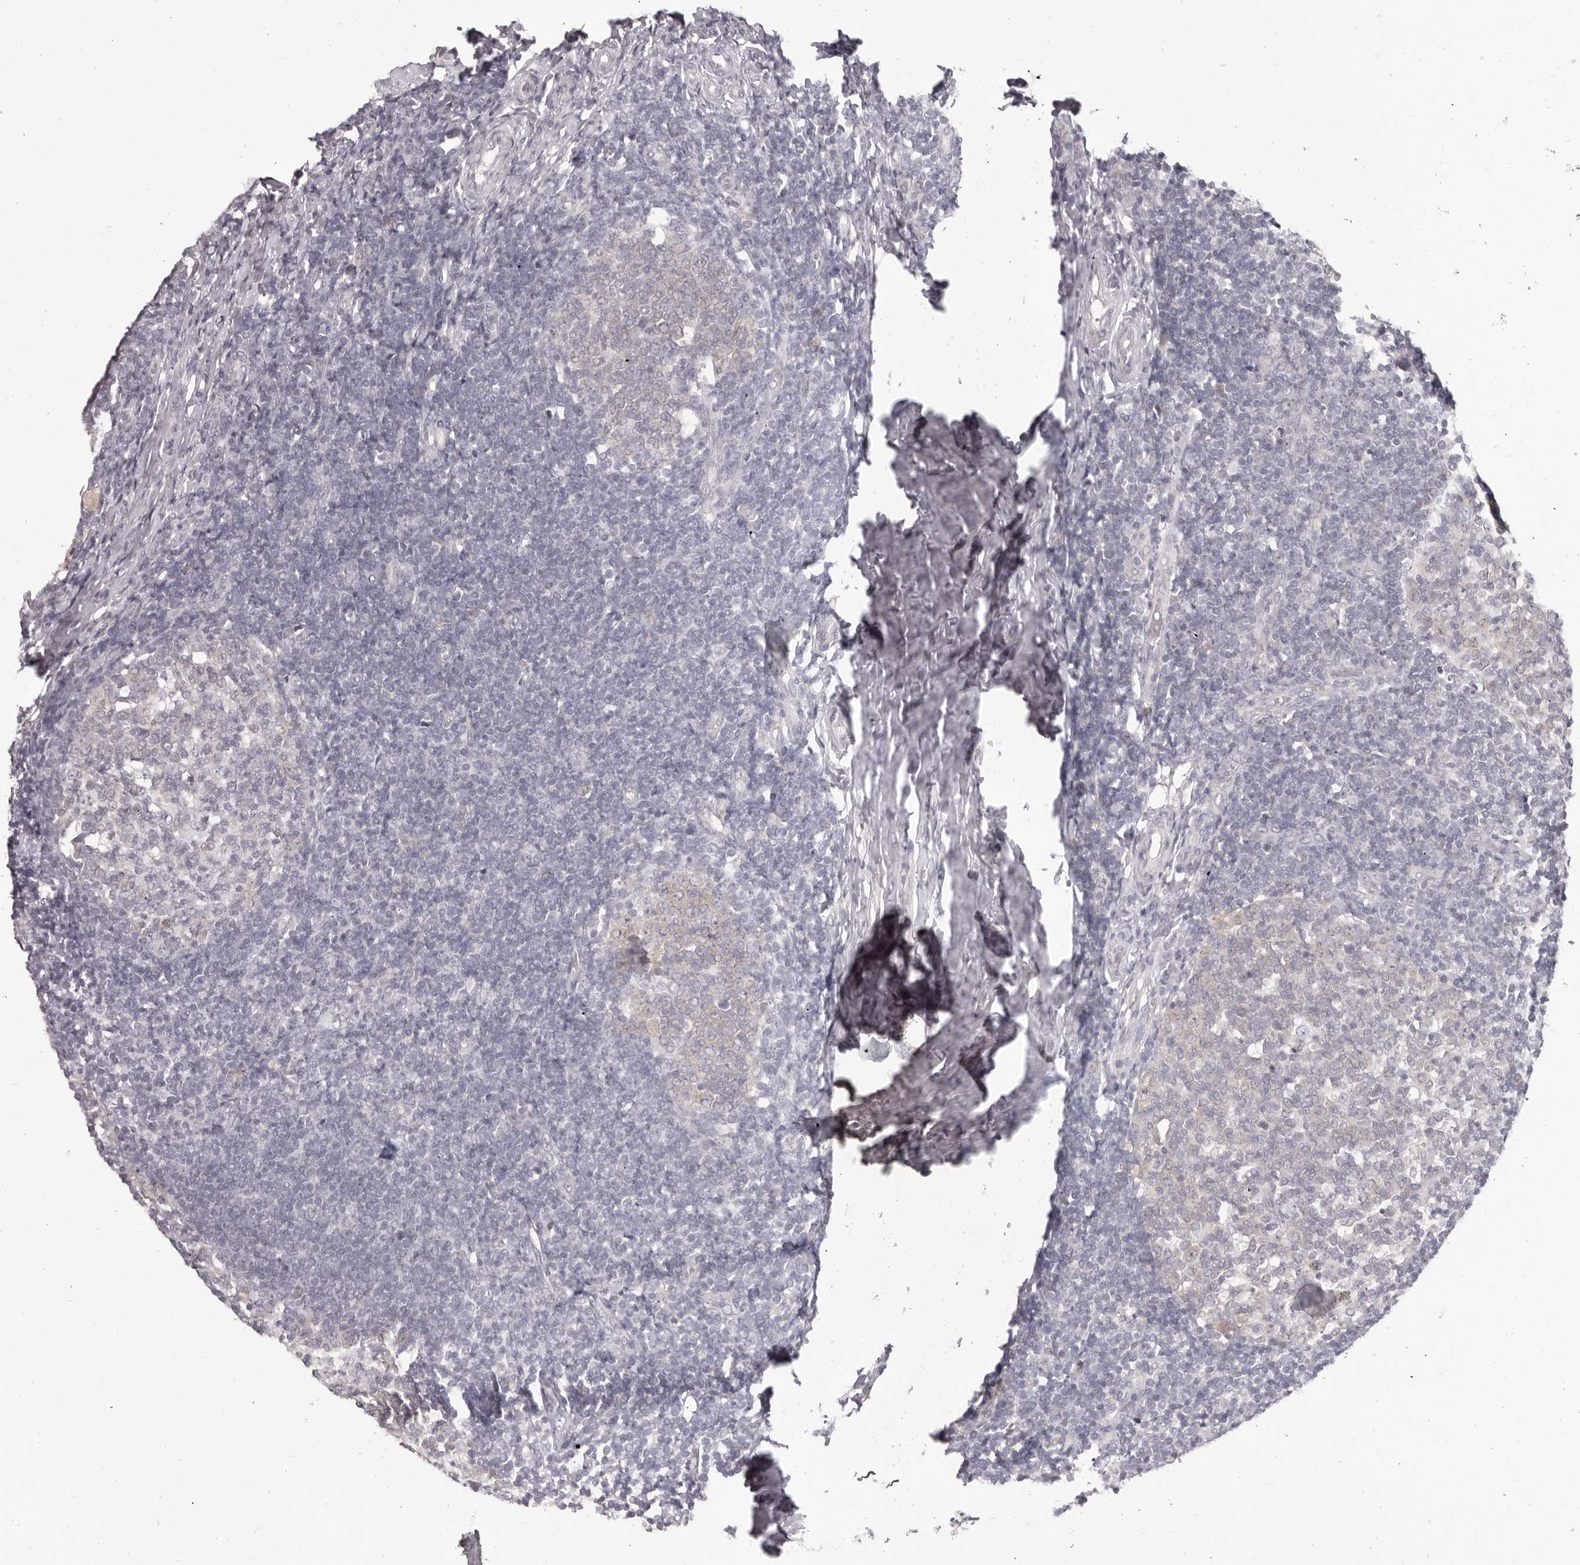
{"staining": {"intensity": "negative", "quantity": "none", "location": "none"}, "tissue": "tonsil", "cell_type": "Germinal center cells", "image_type": "normal", "snomed": [{"axis": "morphology", "description": "Normal tissue, NOS"}, {"axis": "topography", "description": "Tonsil"}], "caption": "The IHC micrograph has no significant staining in germinal center cells of tonsil. (DAB immunohistochemistry visualized using brightfield microscopy, high magnification).", "gene": "OTUD3", "patient": {"sex": "female", "age": 19}}